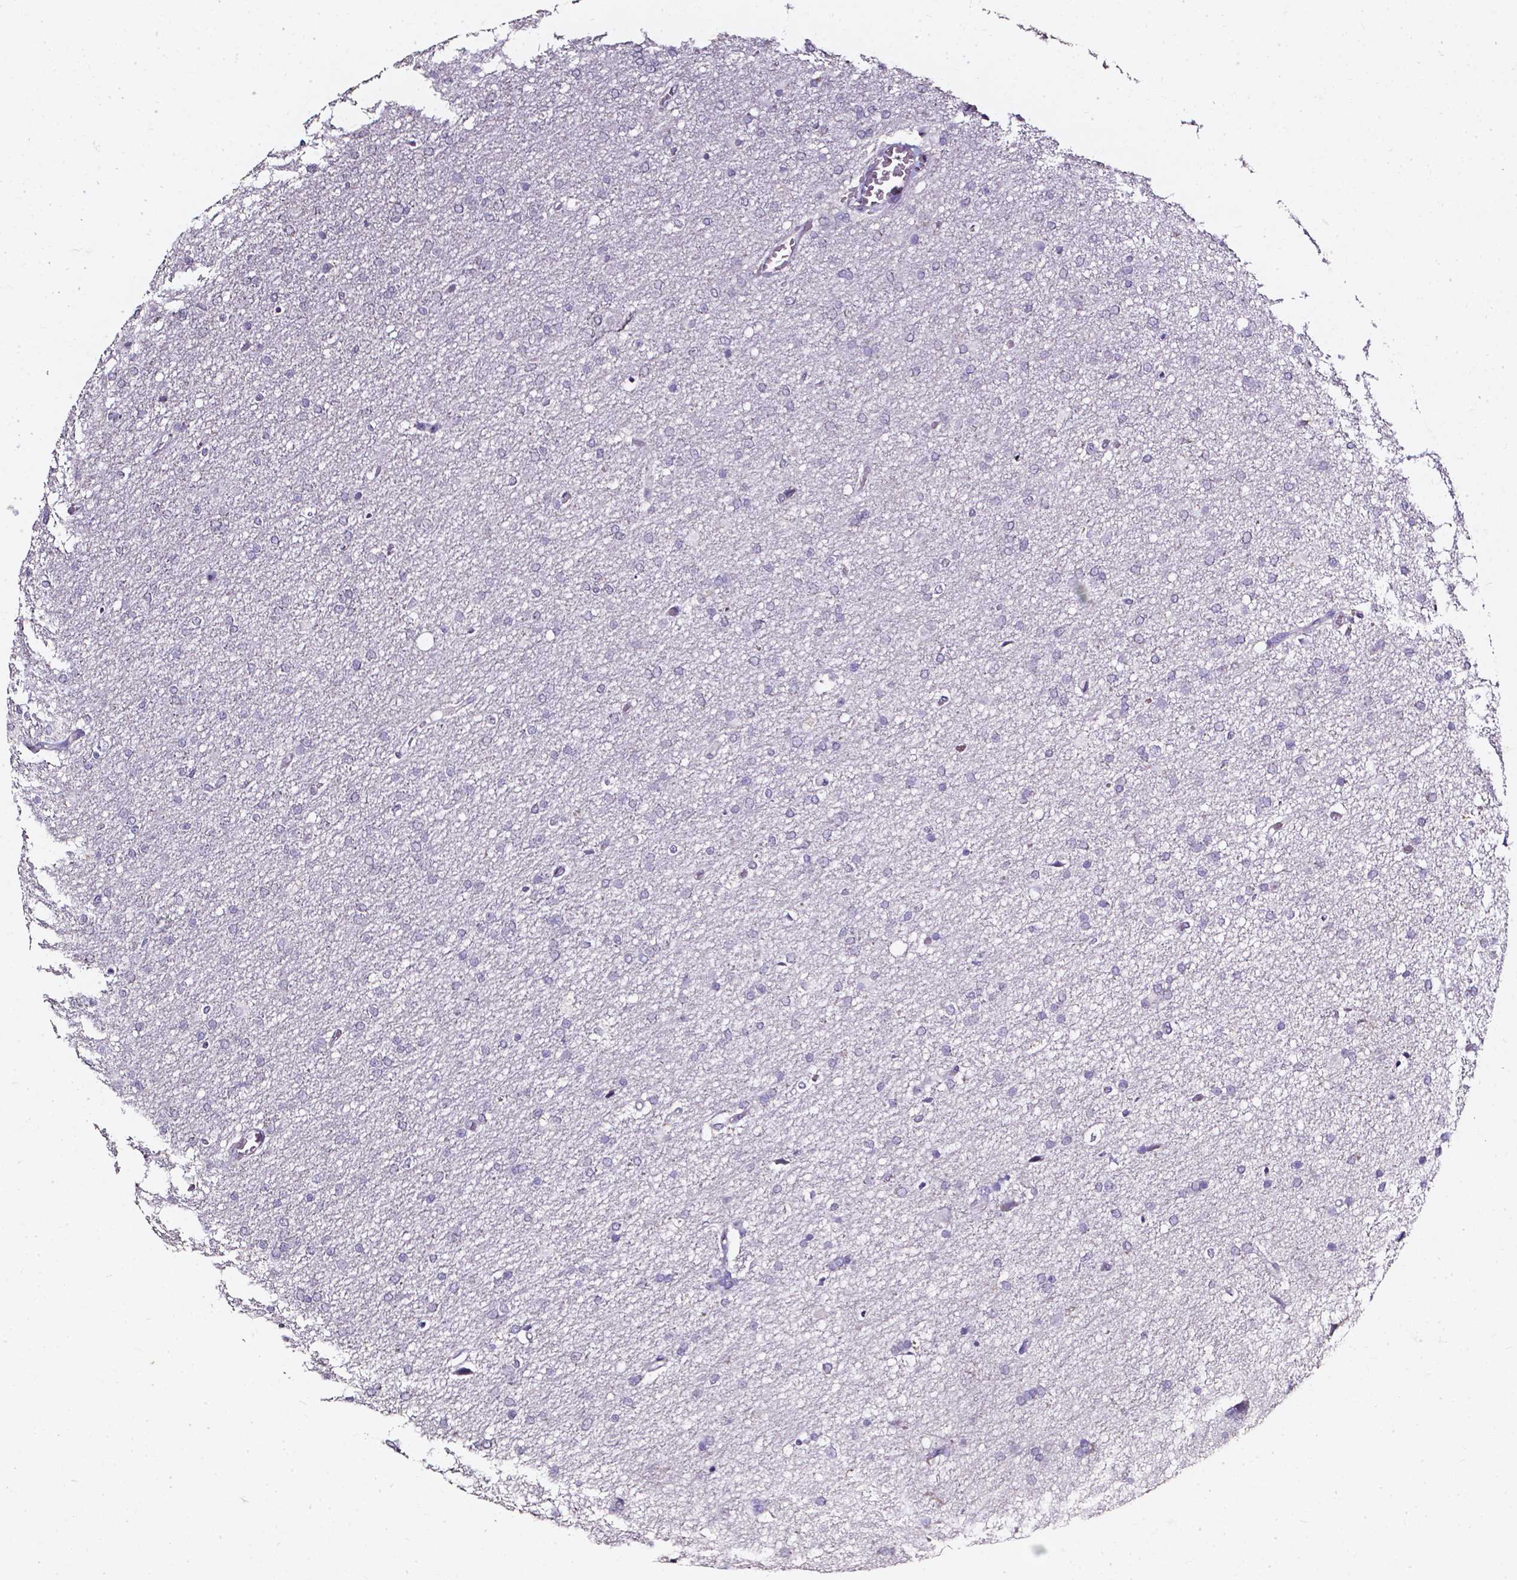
{"staining": {"intensity": "negative", "quantity": "none", "location": "none"}, "tissue": "glioma", "cell_type": "Tumor cells", "image_type": "cancer", "snomed": [{"axis": "morphology", "description": "Glioma, malignant, High grade"}, {"axis": "topography", "description": "Cerebral cortex"}], "caption": "Tumor cells are negative for protein expression in human high-grade glioma (malignant).", "gene": "AKR1B10", "patient": {"sex": "male", "age": 70}}